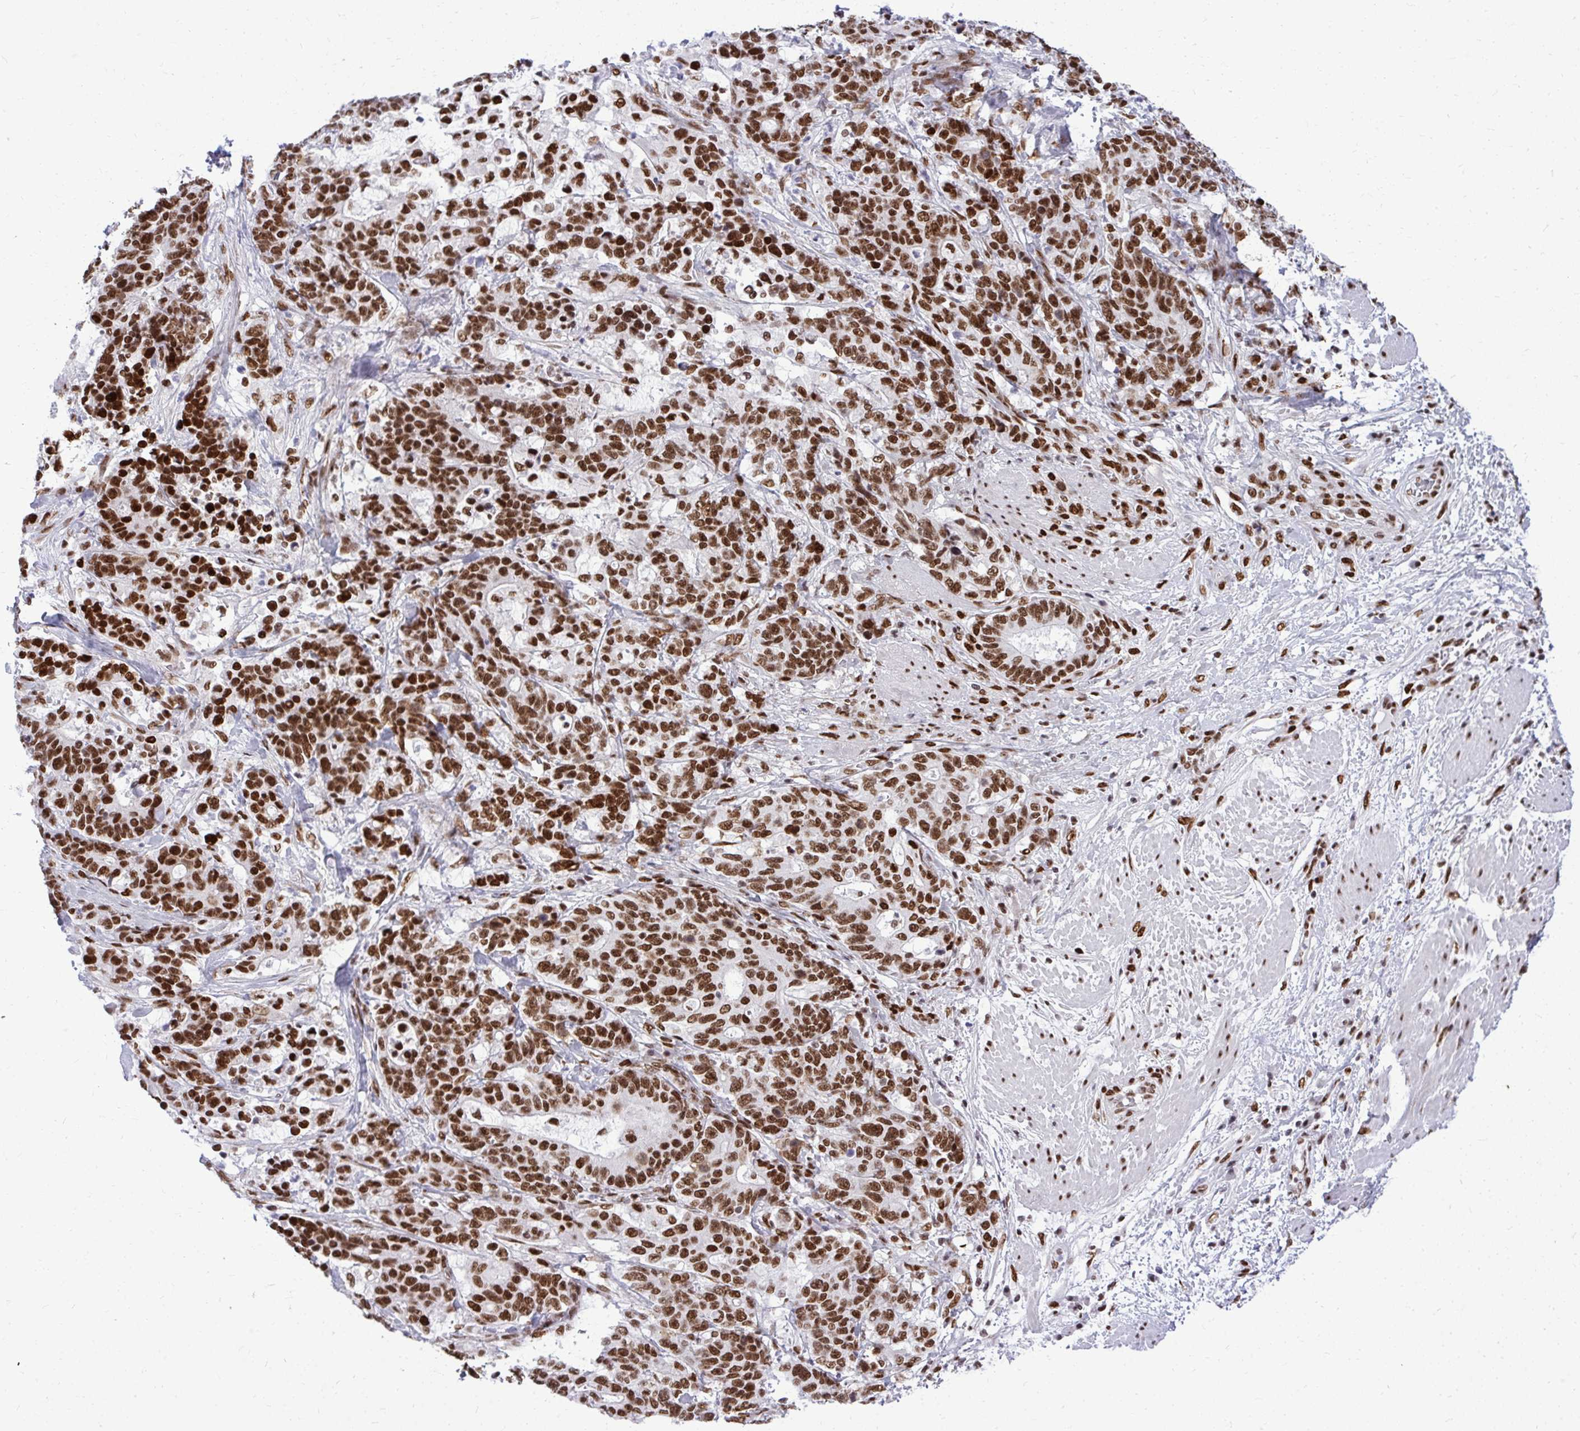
{"staining": {"intensity": "strong", "quantity": ">75%", "location": "nuclear"}, "tissue": "stomach cancer", "cell_type": "Tumor cells", "image_type": "cancer", "snomed": [{"axis": "morphology", "description": "Normal tissue, NOS"}, {"axis": "morphology", "description": "Adenocarcinoma, NOS"}, {"axis": "topography", "description": "Stomach"}], "caption": "IHC (DAB) staining of stomach cancer (adenocarcinoma) reveals strong nuclear protein expression in approximately >75% of tumor cells.", "gene": "CDYL", "patient": {"sex": "female", "age": 64}}